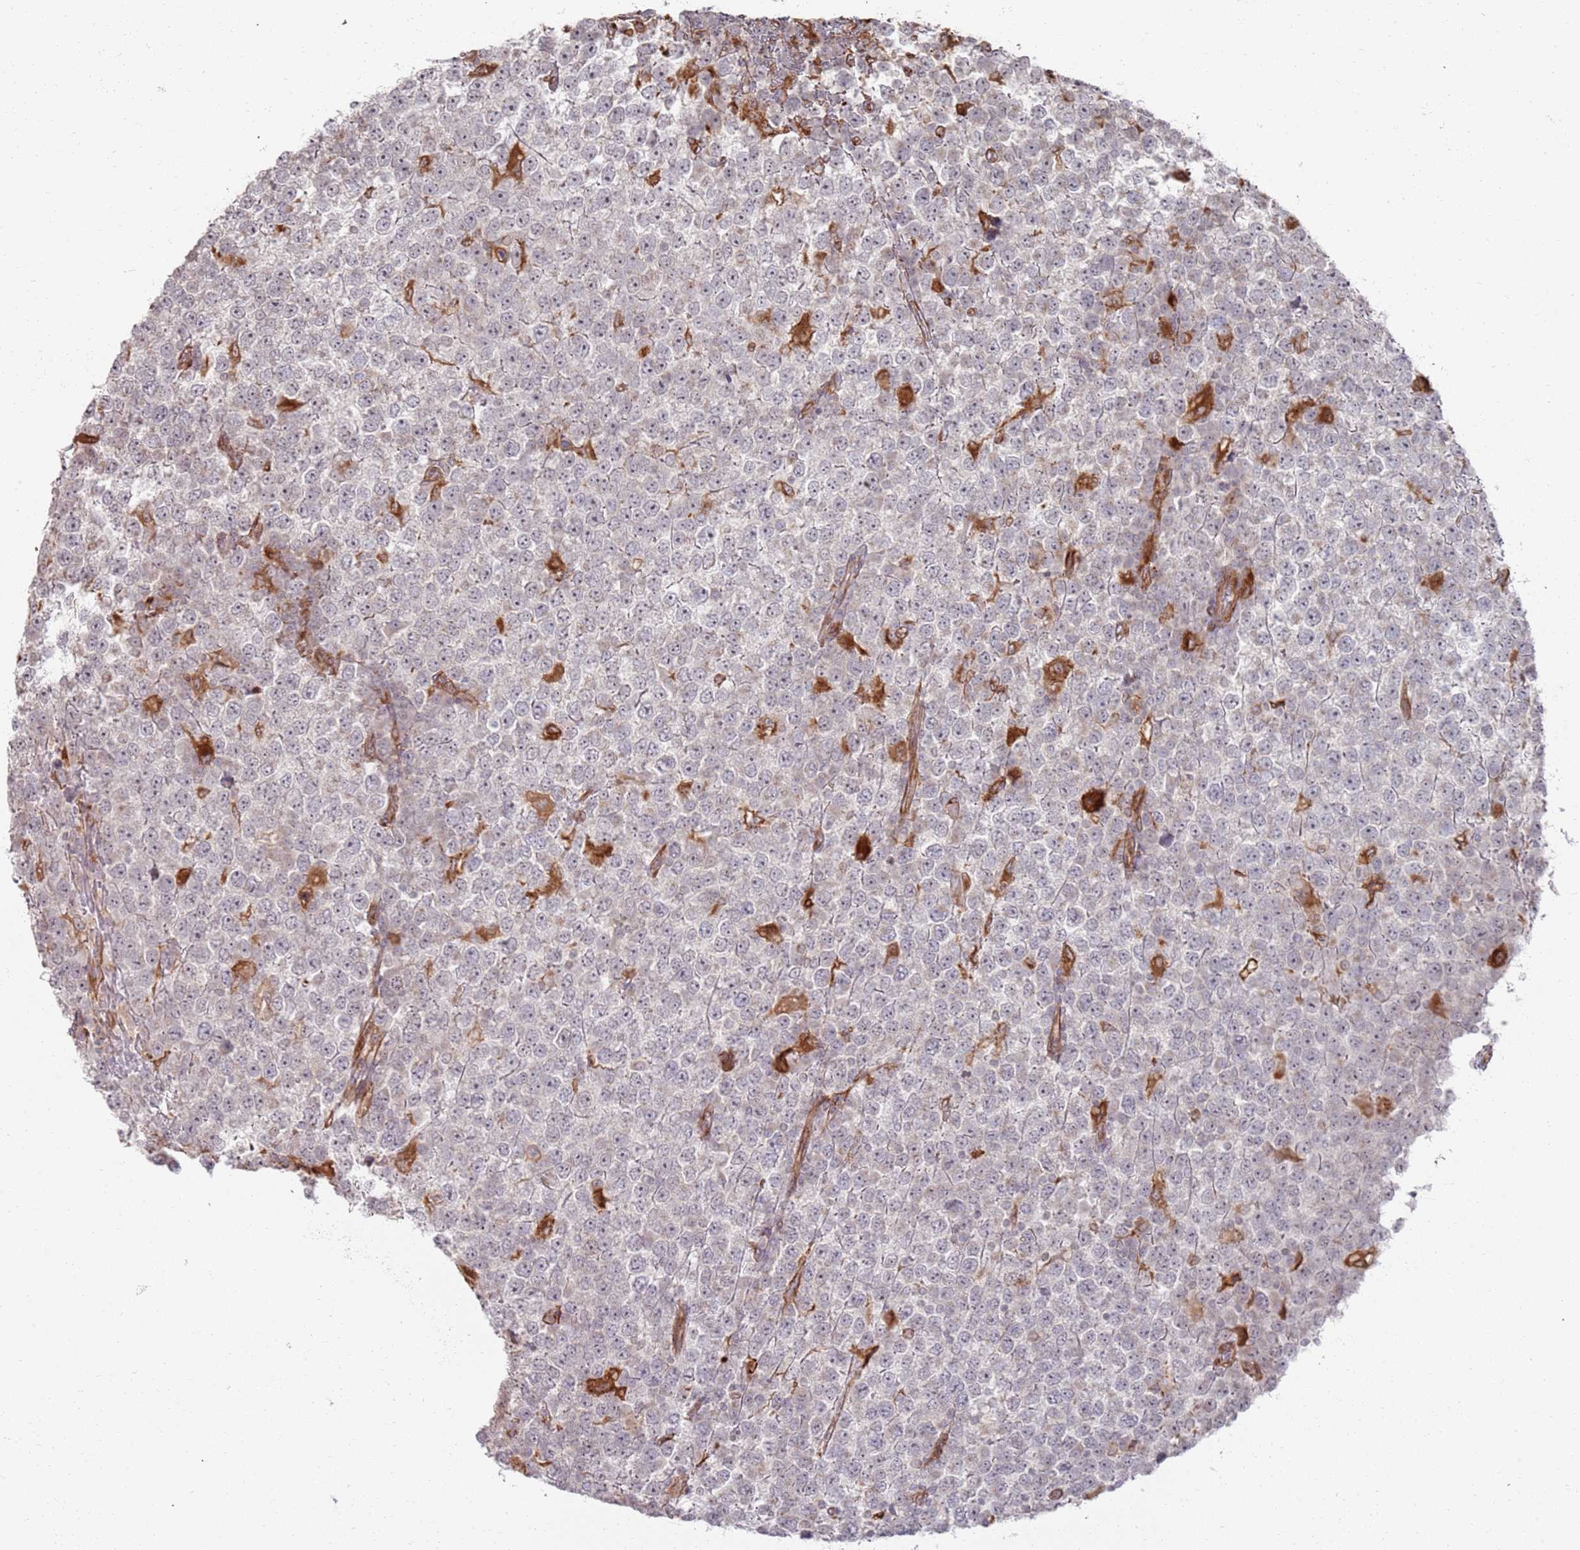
{"staining": {"intensity": "weak", "quantity": "<25%", "location": "nuclear"}, "tissue": "testis cancer", "cell_type": "Tumor cells", "image_type": "cancer", "snomed": [{"axis": "morphology", "description": "Seminoma, NOS"}, {"axis": "topography", "description": "Testis"}], "caption": "Histopathology image shows no significant protein staining in tumor cells of testis cancer (seminoma).", "gene": "PHF21A", "patient": {"sex": "male", "age": 65}}